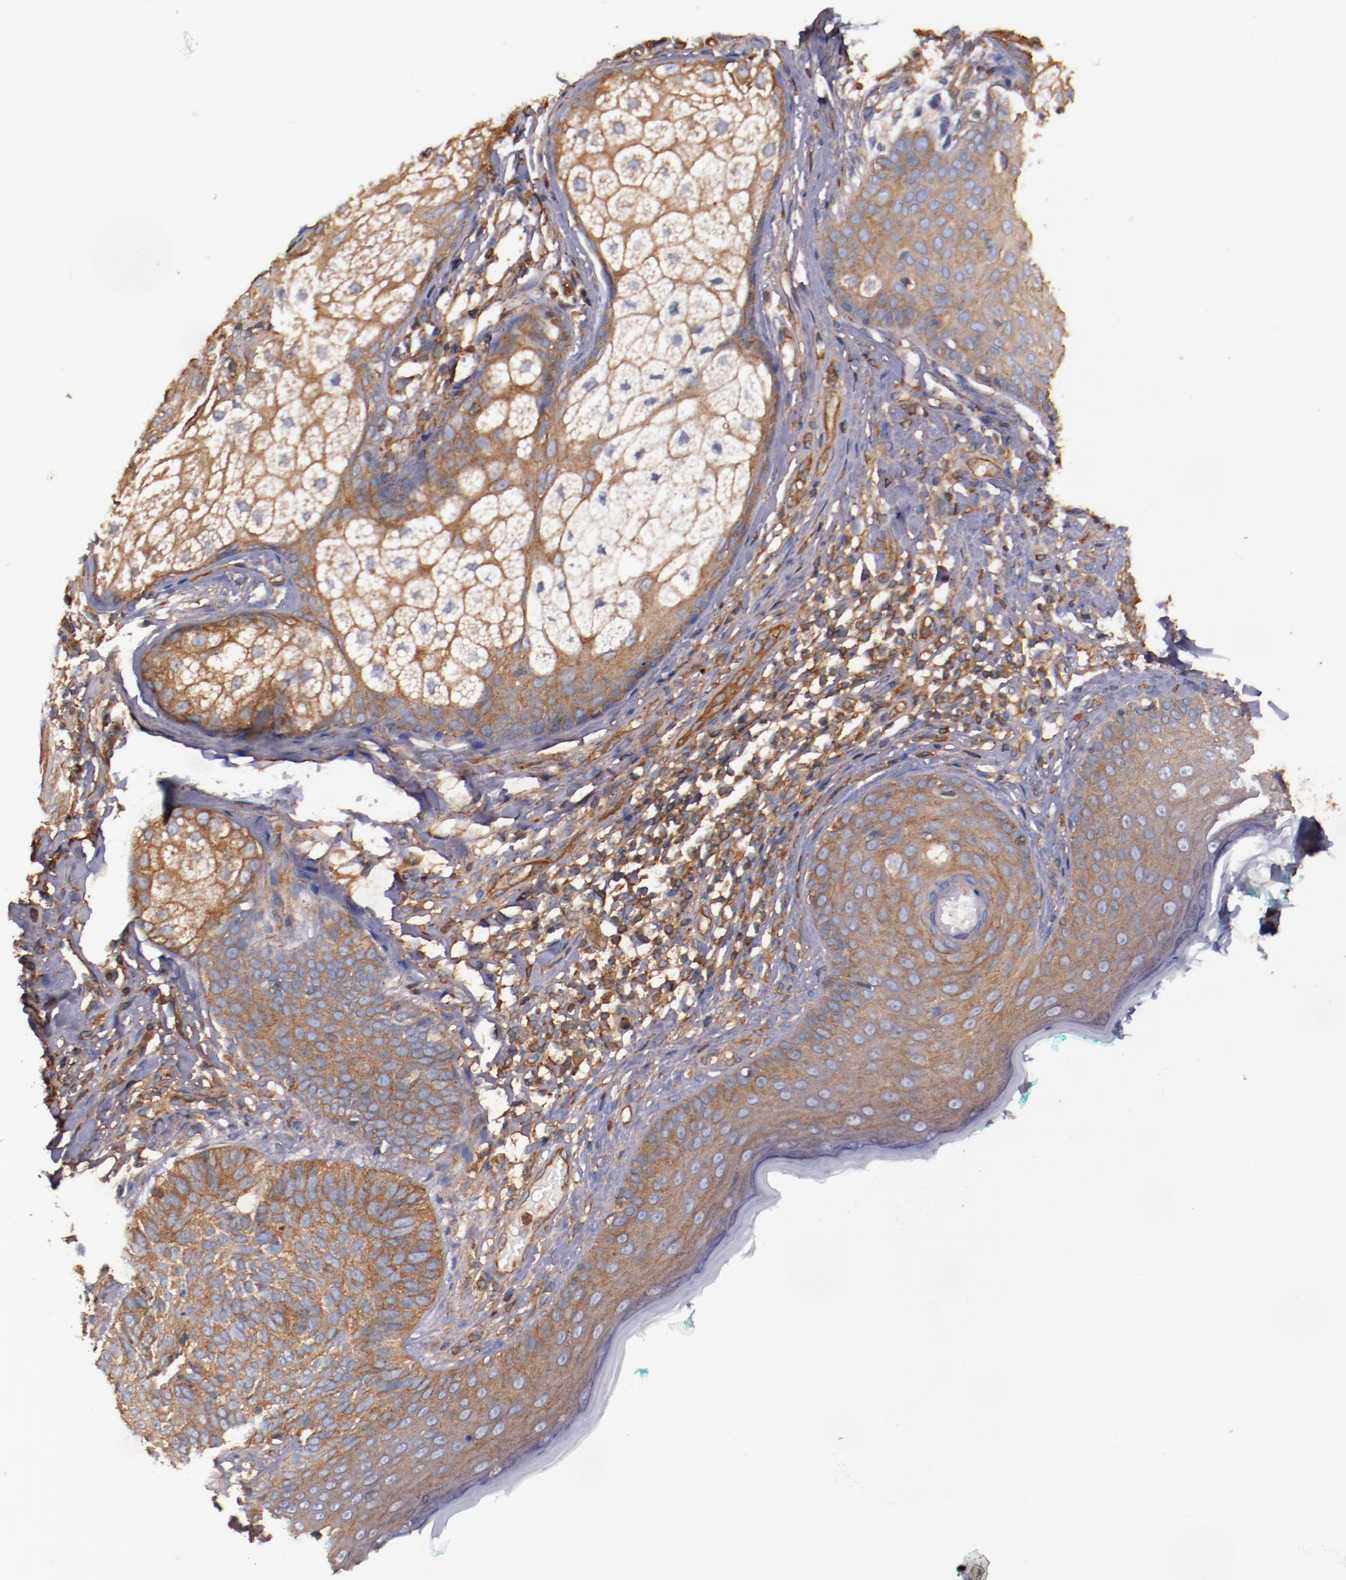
{"staining": {"intensity": "strong", "quantity": ">75%", "location": "cytoplasmic/membranous"}, "tissue": "skin cancer", "cell_type": "Tumor cells", "image_type": "cancer", "snomed": [{"axis": "morphology", "description": "Normal tissue, NOS"}, {"axis": "morphology", "description": "Basal cell carcinoma"}, {"axis": "topography", "description": "Skin"}], "caption": "Immunohistochemical staining of skin cancer exhibits strong cytoplasmic/membranous protein positivity in about >75% of tumor cells. The protein of interest is shown in brown color, while the nuclei are stained blue.", "gene": "TMOD3", "patient": {"sex": "male", "age": 76}}